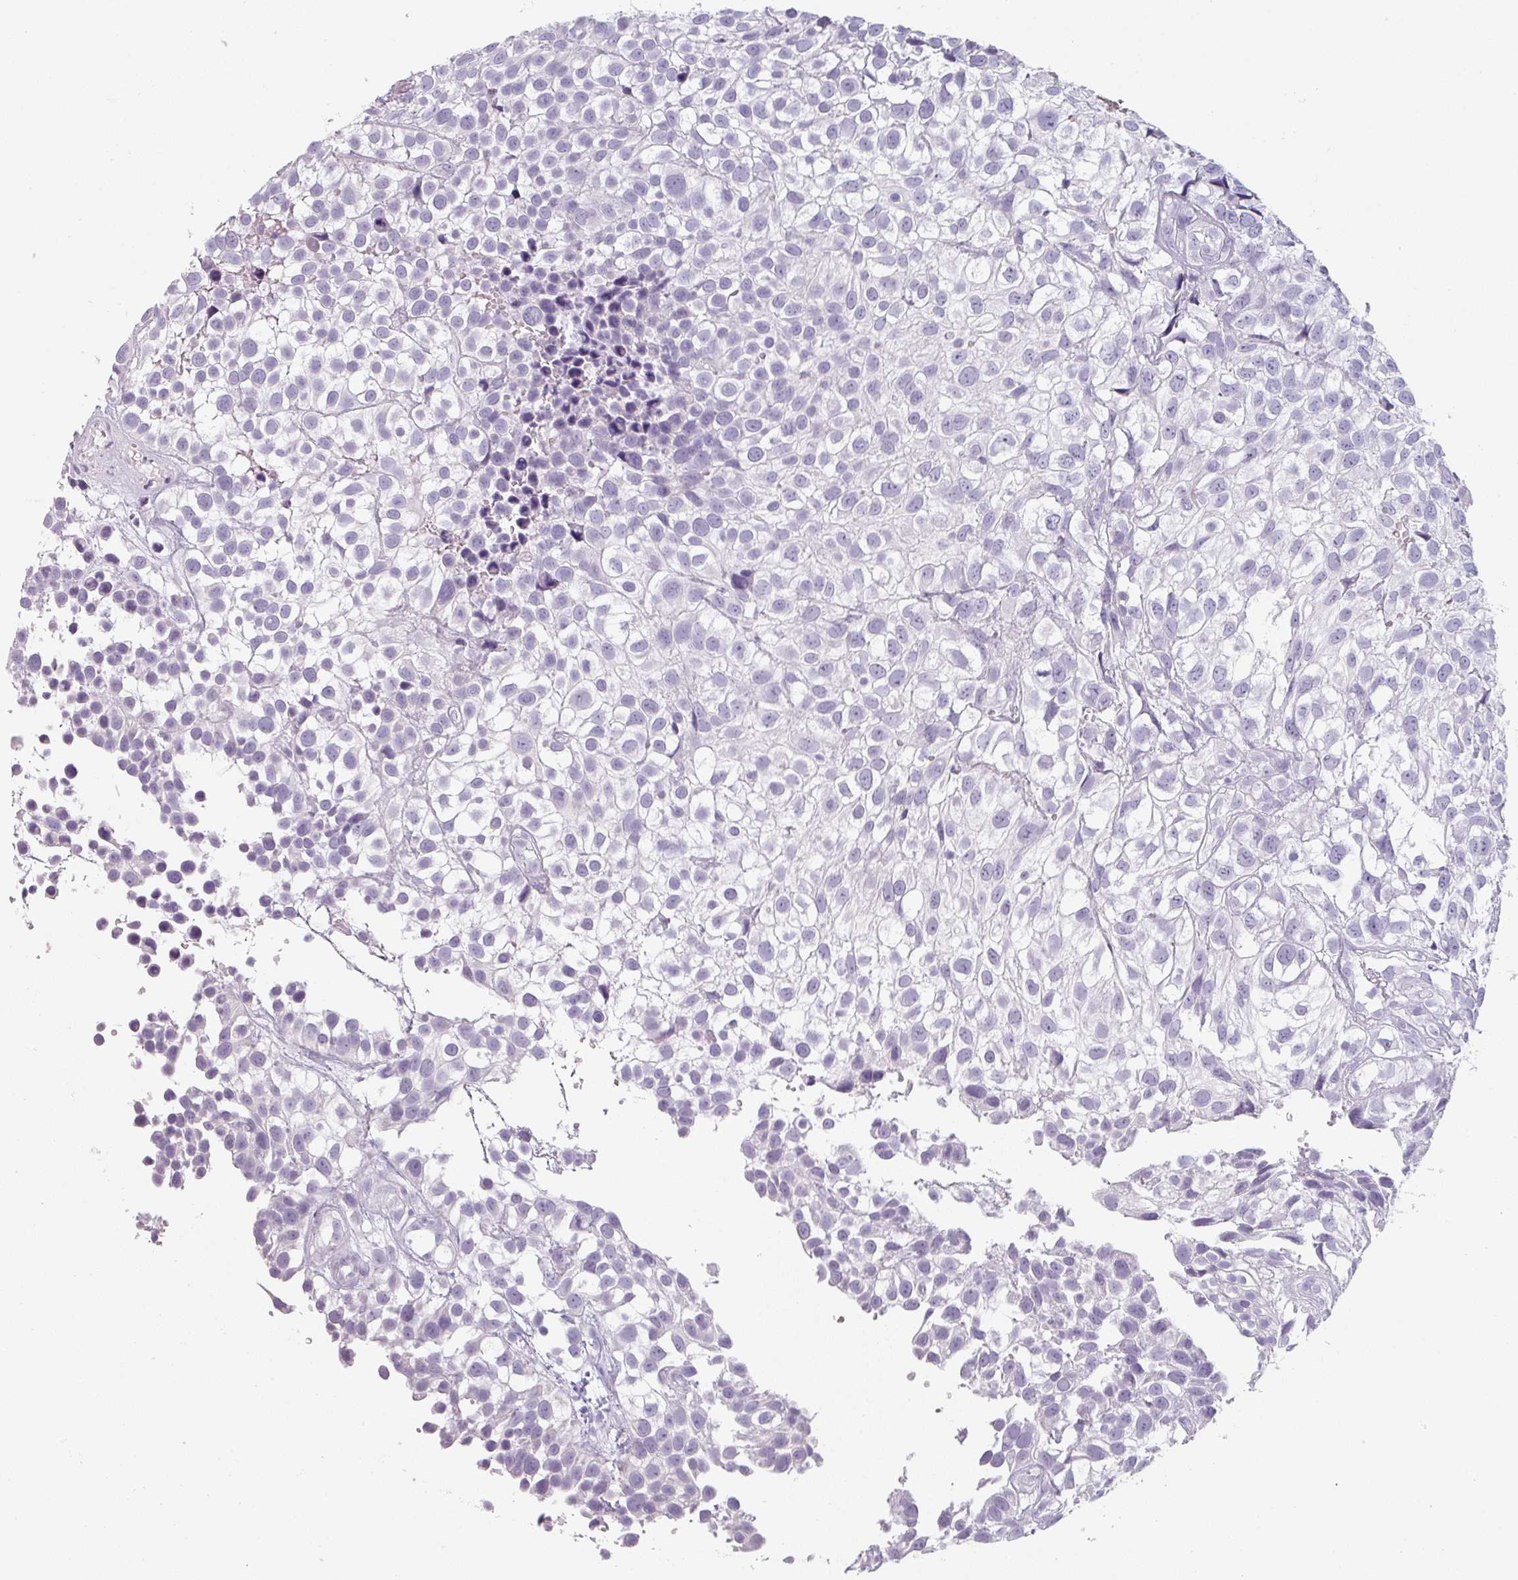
{"staining": {"intensity": "negative", "quantity": "none", "location": "none"}, "tissue": "urothelial cancer", "cell_type": "Tumor cells", "image_type": "cancer", "snomed": [{"axis": "morphology", "description": "Urothelial carcinoma, High grade"}, {"axis": "topography", "description": "Urinary bladder"}], "caption": "Immunohistochemistry histopathology image of neoplastic tissue: urothelial cancer stained with DAB displays no significant protein positivity in tumor cells.", "gene": "SFTPA1", "patient": {"sex": "male", "age": 56}}